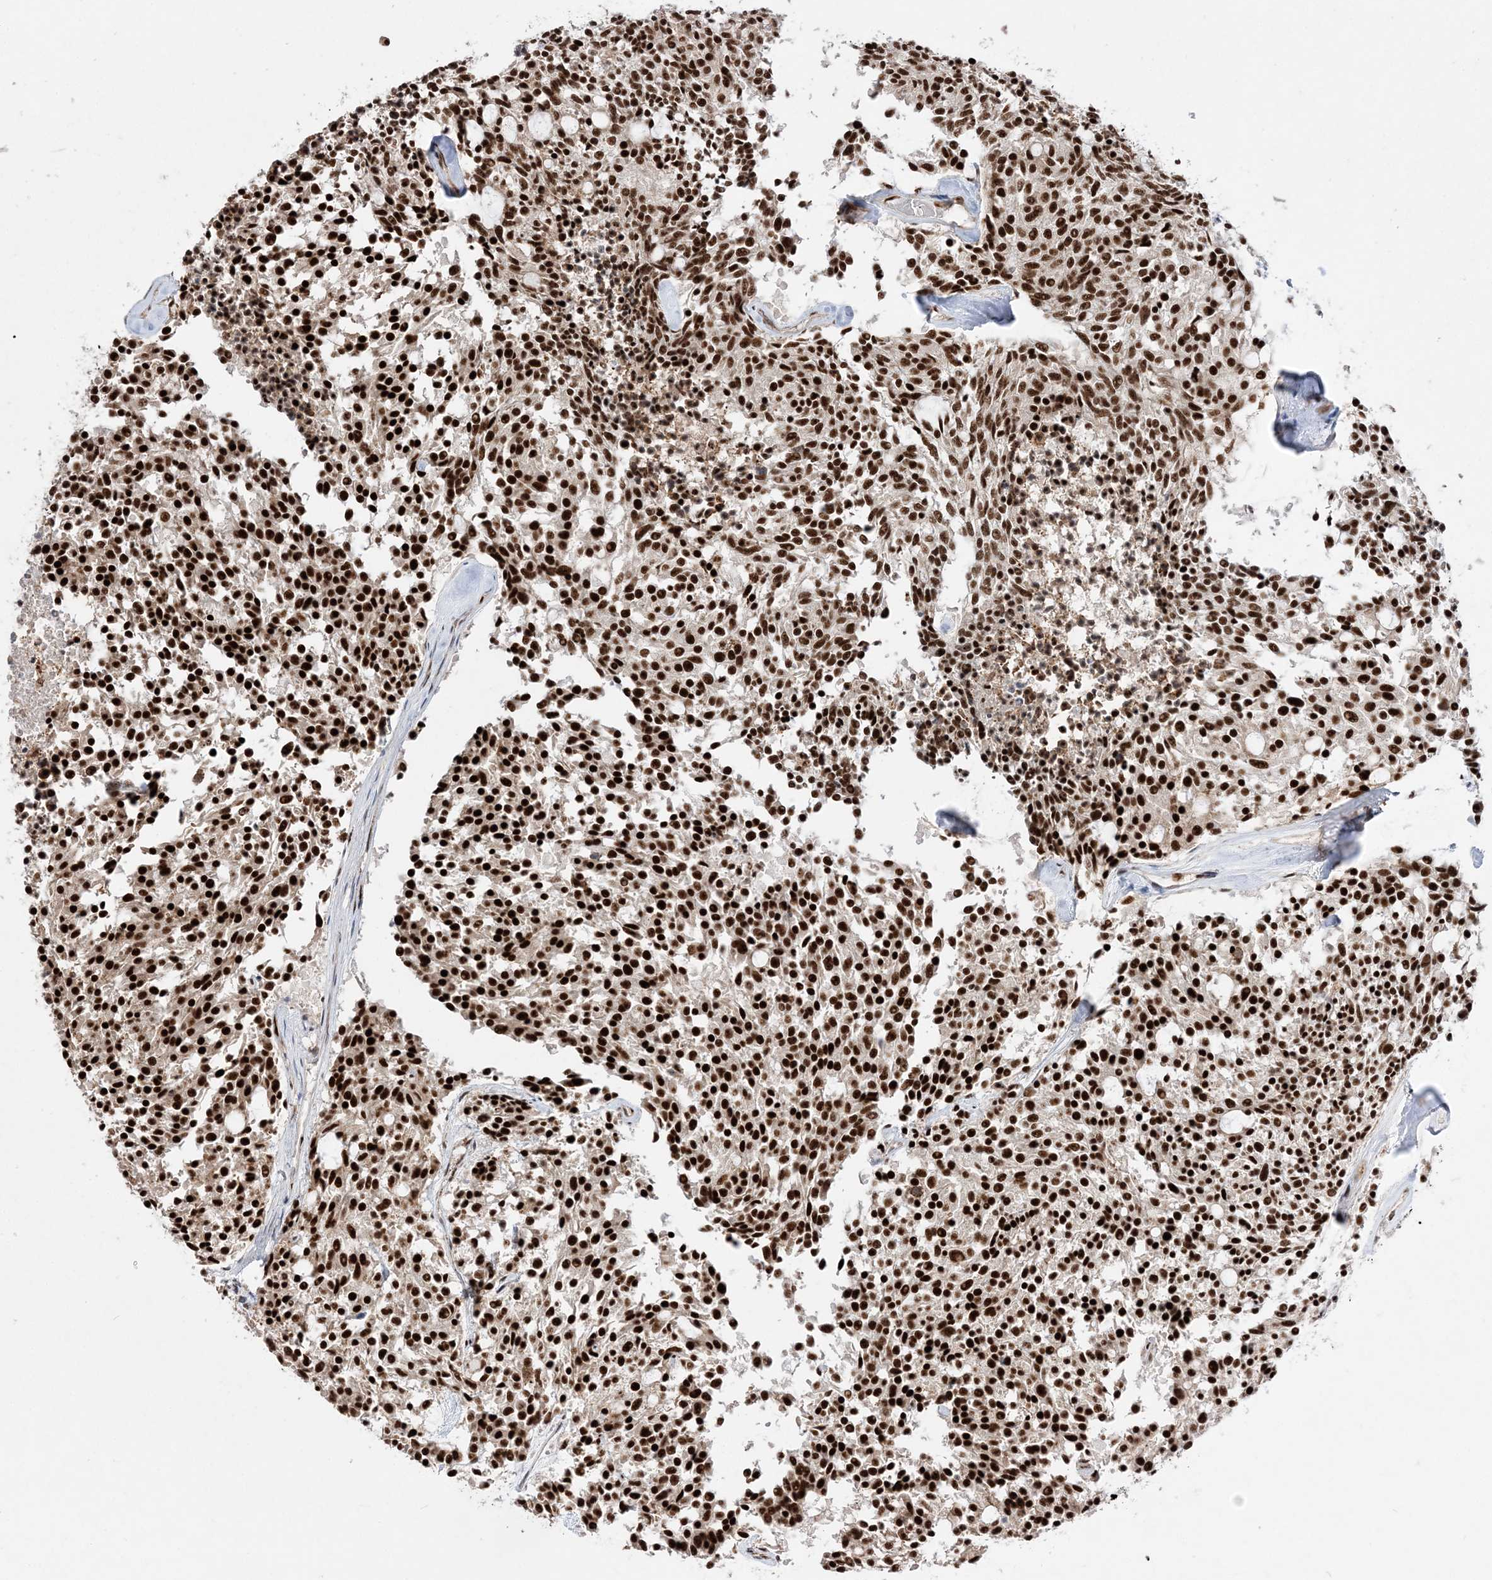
{"staining": {"intensity": "strong", "quantity": ">75%", "location": "nuclear"}, "tissue": "carcinoid", "cell_type": "Tumor cells", "image_type": "cancer", "snomed": [{"axis": "morphology", "description": "Carcinoid, malignant, NOS"}, {"axis": "topography", "description": "Pancreas"}], "caption": "Human malignant carcinoid stained with a protein marker reveals strong staining in tumor cells.", "gene": "RBM17", "patient": {"sex": "female", "age": 54}}